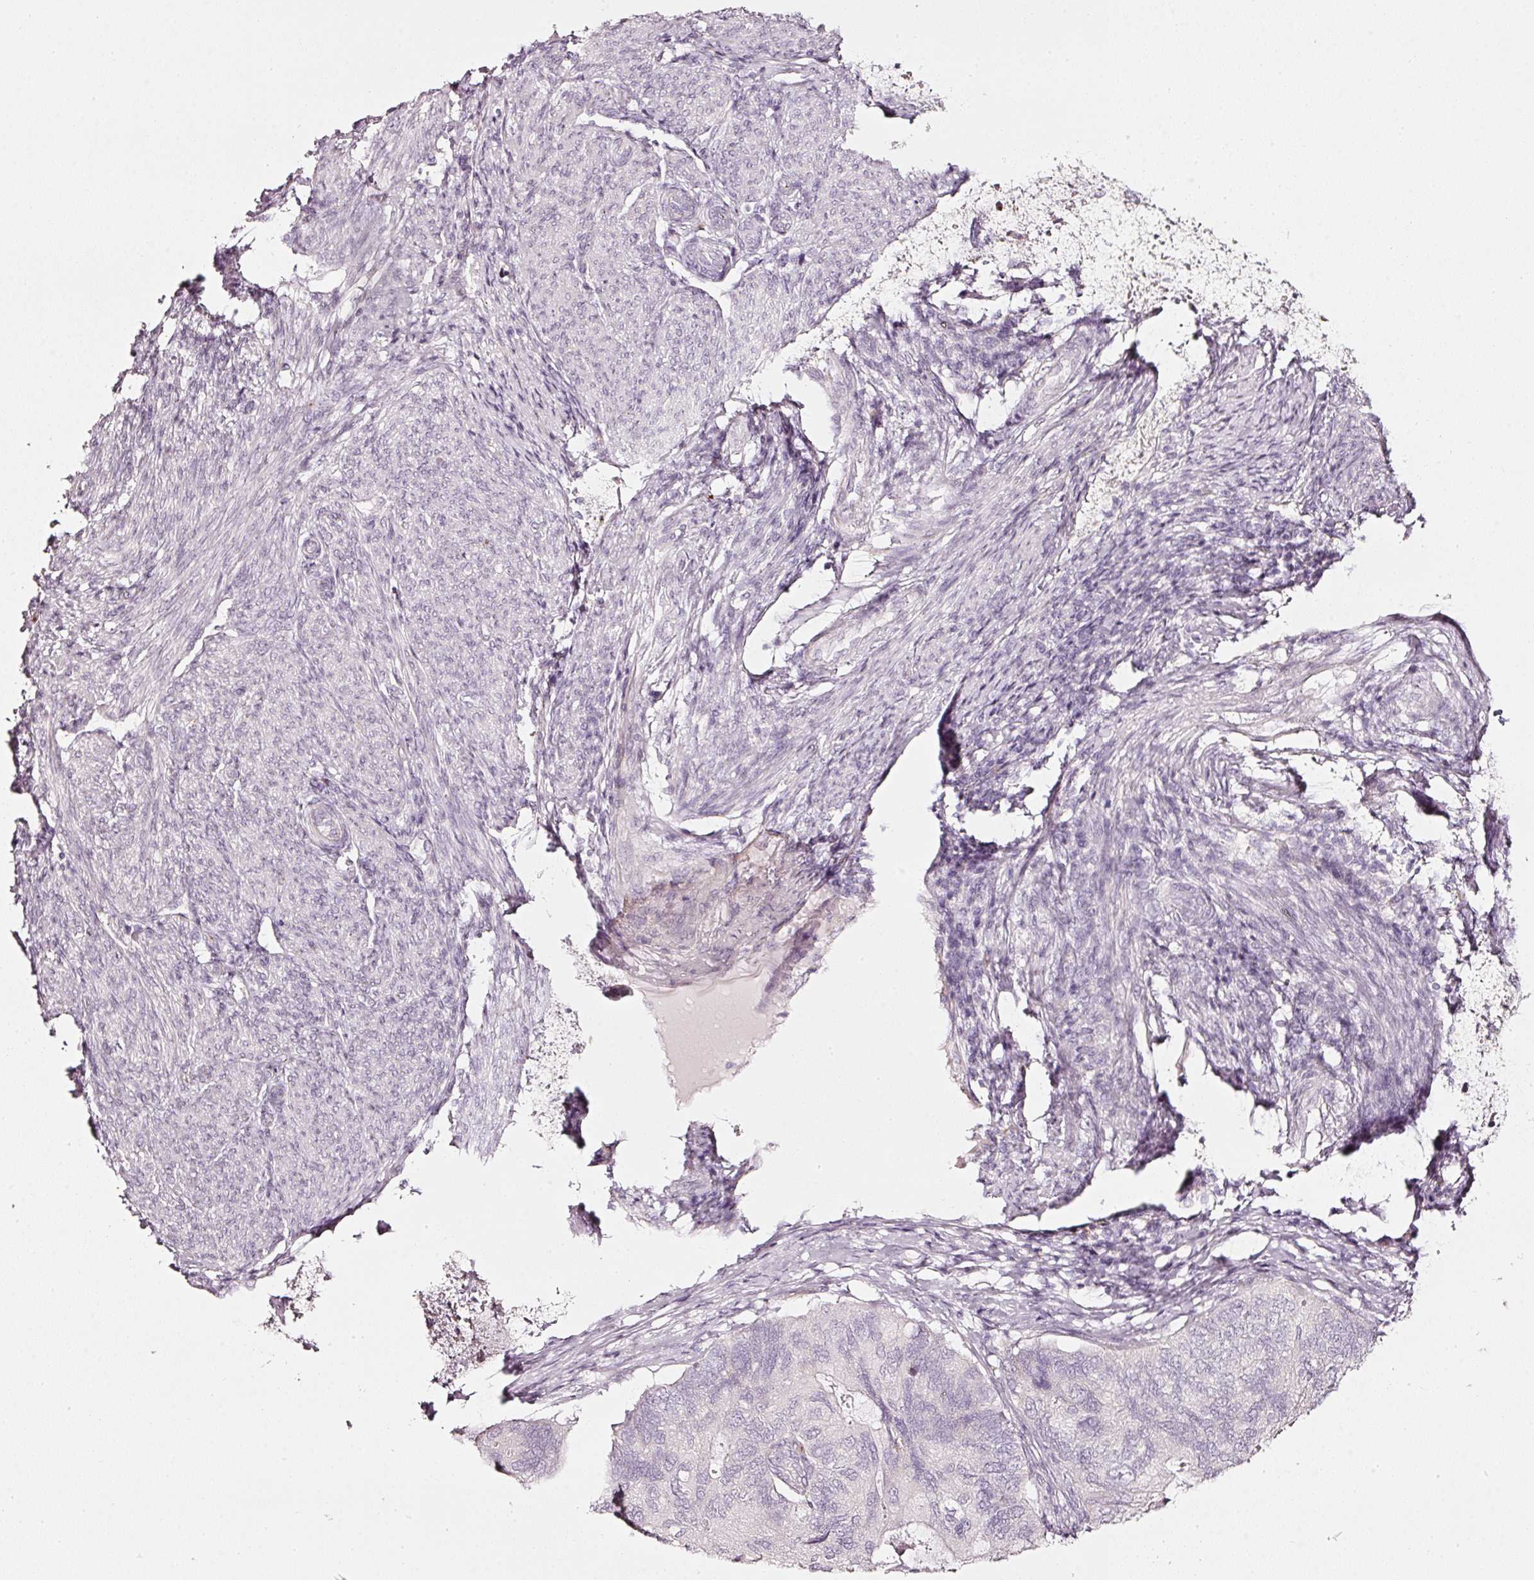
{"staining": {"intensity": "negative", "quantity": "none", "location": "none"}, "tissue": "endometrial cancer", "cell_type": "Tumor cells", "image_type": "cancer", "snomed": [{"axis": "morphology", "description": "Carcinoma, NOS"}, {"axis": "topography", "description": "Uterus"}], "caption": "Immunohistochemistry image of neoplastic tissue: endometrial cancer stained with DAB shows no significant protein staining in tumor cells. (DAB immunohistochemistry (IHC), high magnification).", "gene": "SDF4", "patient": {"sex": "female", "age": 76}}